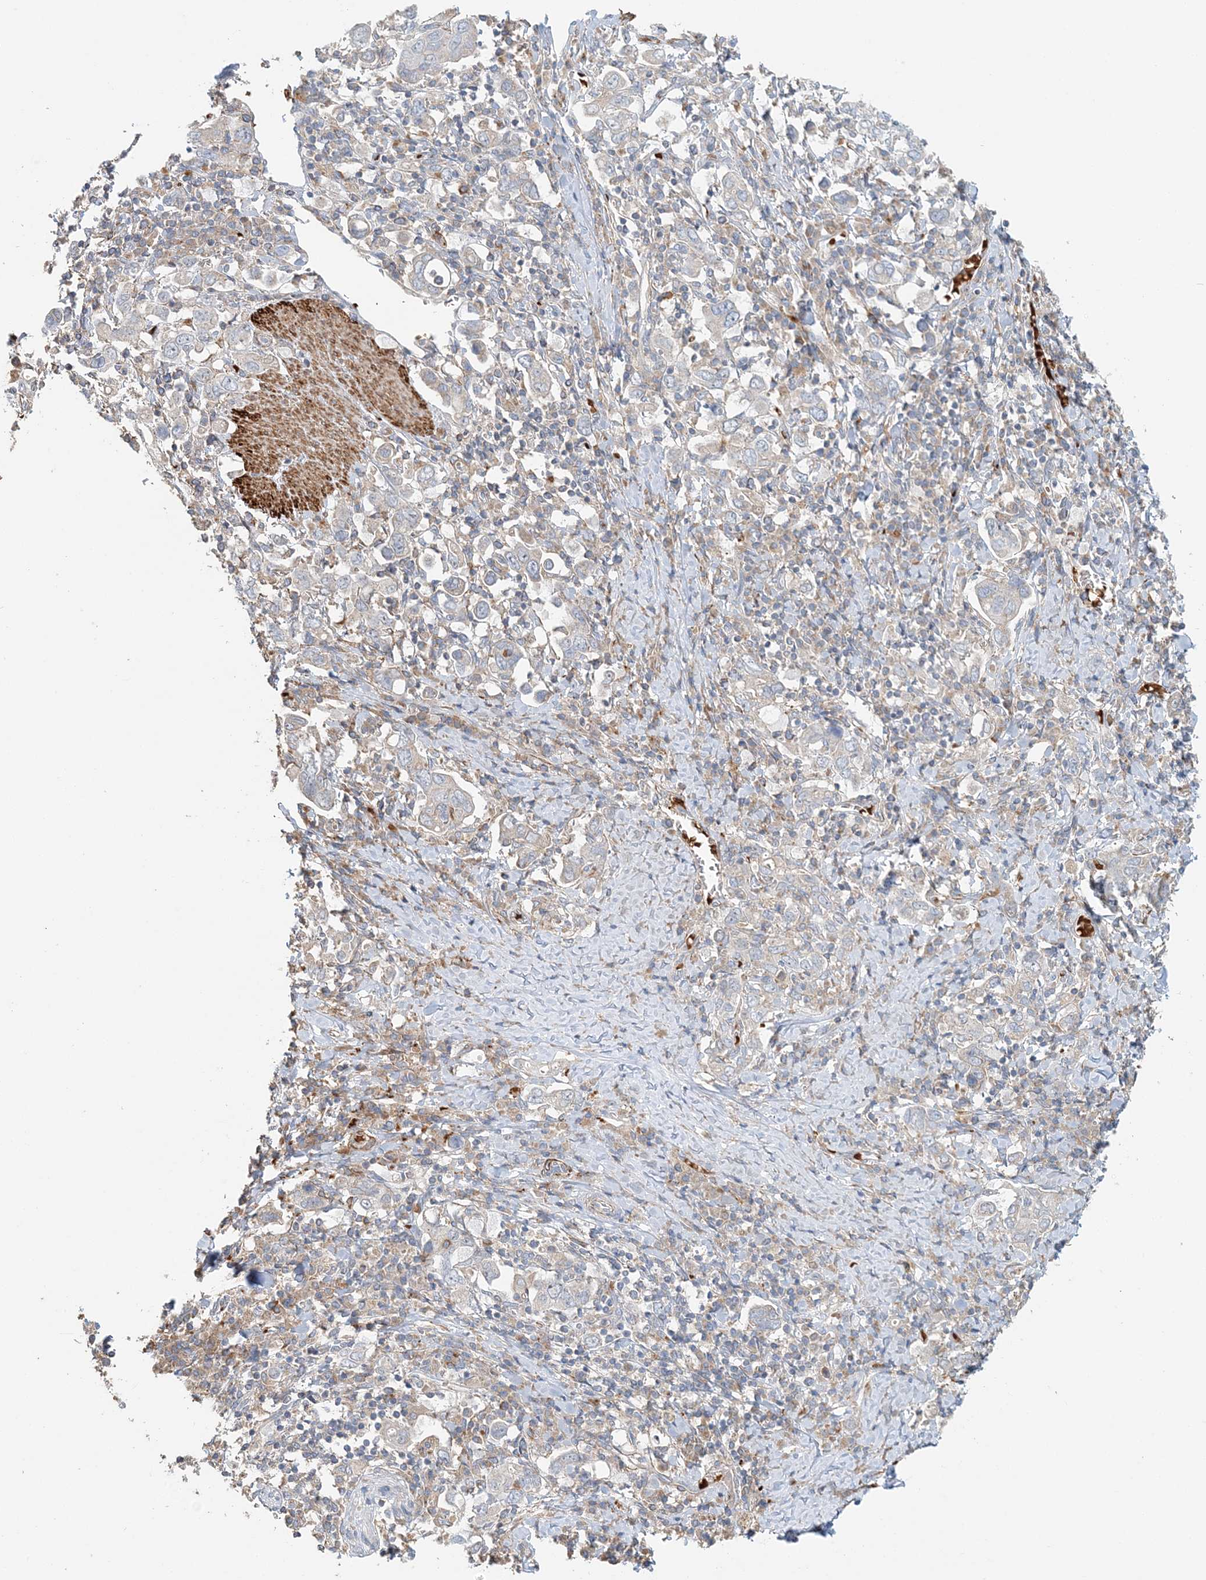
{"staining": {"intensity": "negative", "quantity": "none", "location": "none"}, "tissue": "stomach cancer", "cell_type": "Tumor cells", "image_type": "cancer", "snomed": [{"axis": "morphology", "description": "Adenocarcinoma, NOS"}, {"axis": "topography", "description": "Stomach, upper"}], "caption": "IHC micrograph of neoplastic tissue: human stomach cancer (adenocarcinoma) stained with DAB (3,3'-diaminobenzidine) reveals no significant protein positivity in tumor cells.", "gene": "TTI1", "patient": {"sex": "male", "age": 62}}